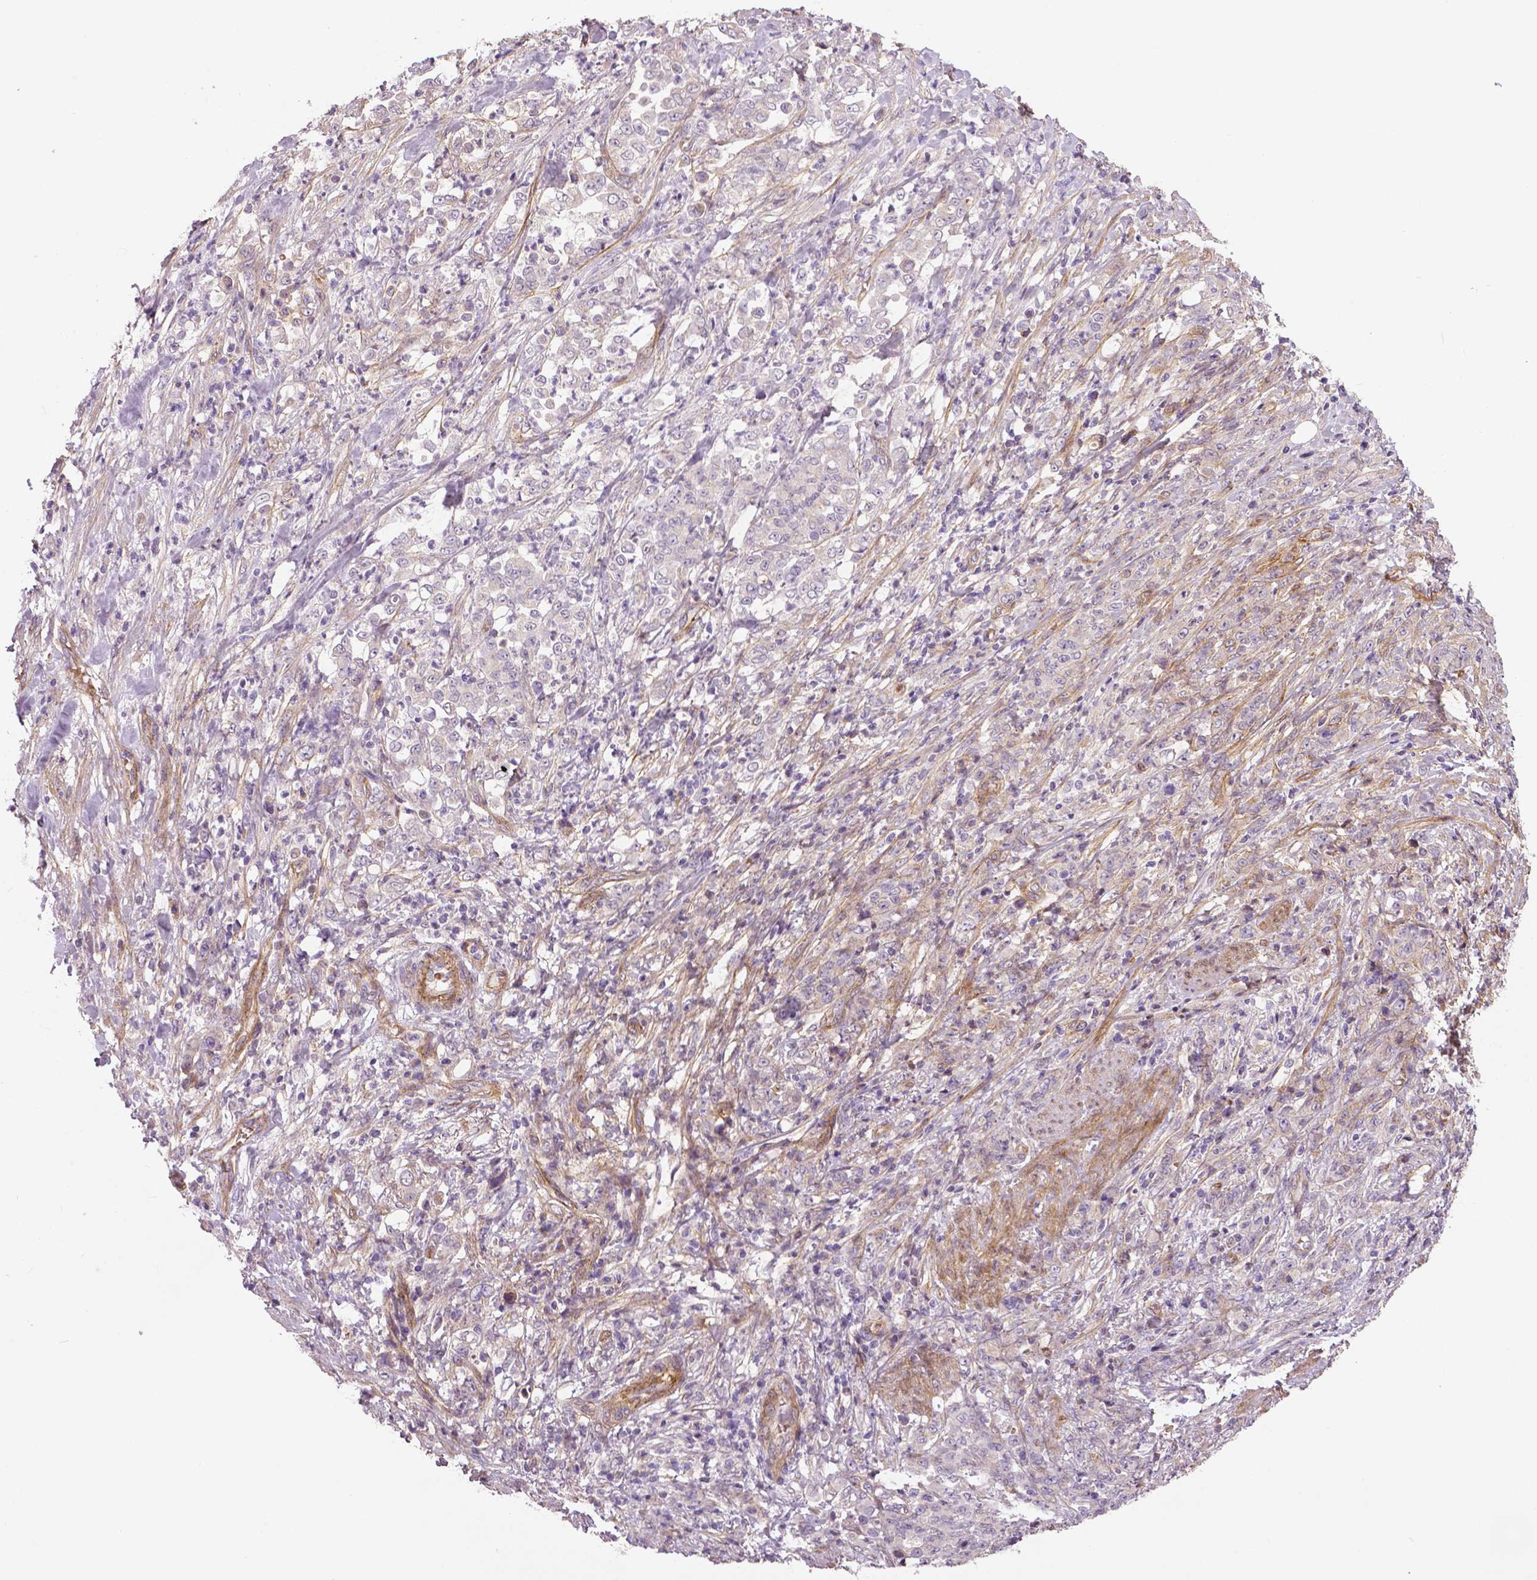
{"staining": {"intensity": "negative", "quantity": "none", "location": "none"}, "tissue": "stomach cancer", "cell_type": "Tumor cells", "image_type": "cancer", "snomed": [{"axis": "morphology", "description": "Adenocarcinoma, NOS"}, {"axis": "topography", "description": "Stomach"}], "caption": "The image shows no staining of tumor cells in adenocarcinoma (stomach).", "gene": "FLT1", "patient": {"sex": "female", "age": 79}}